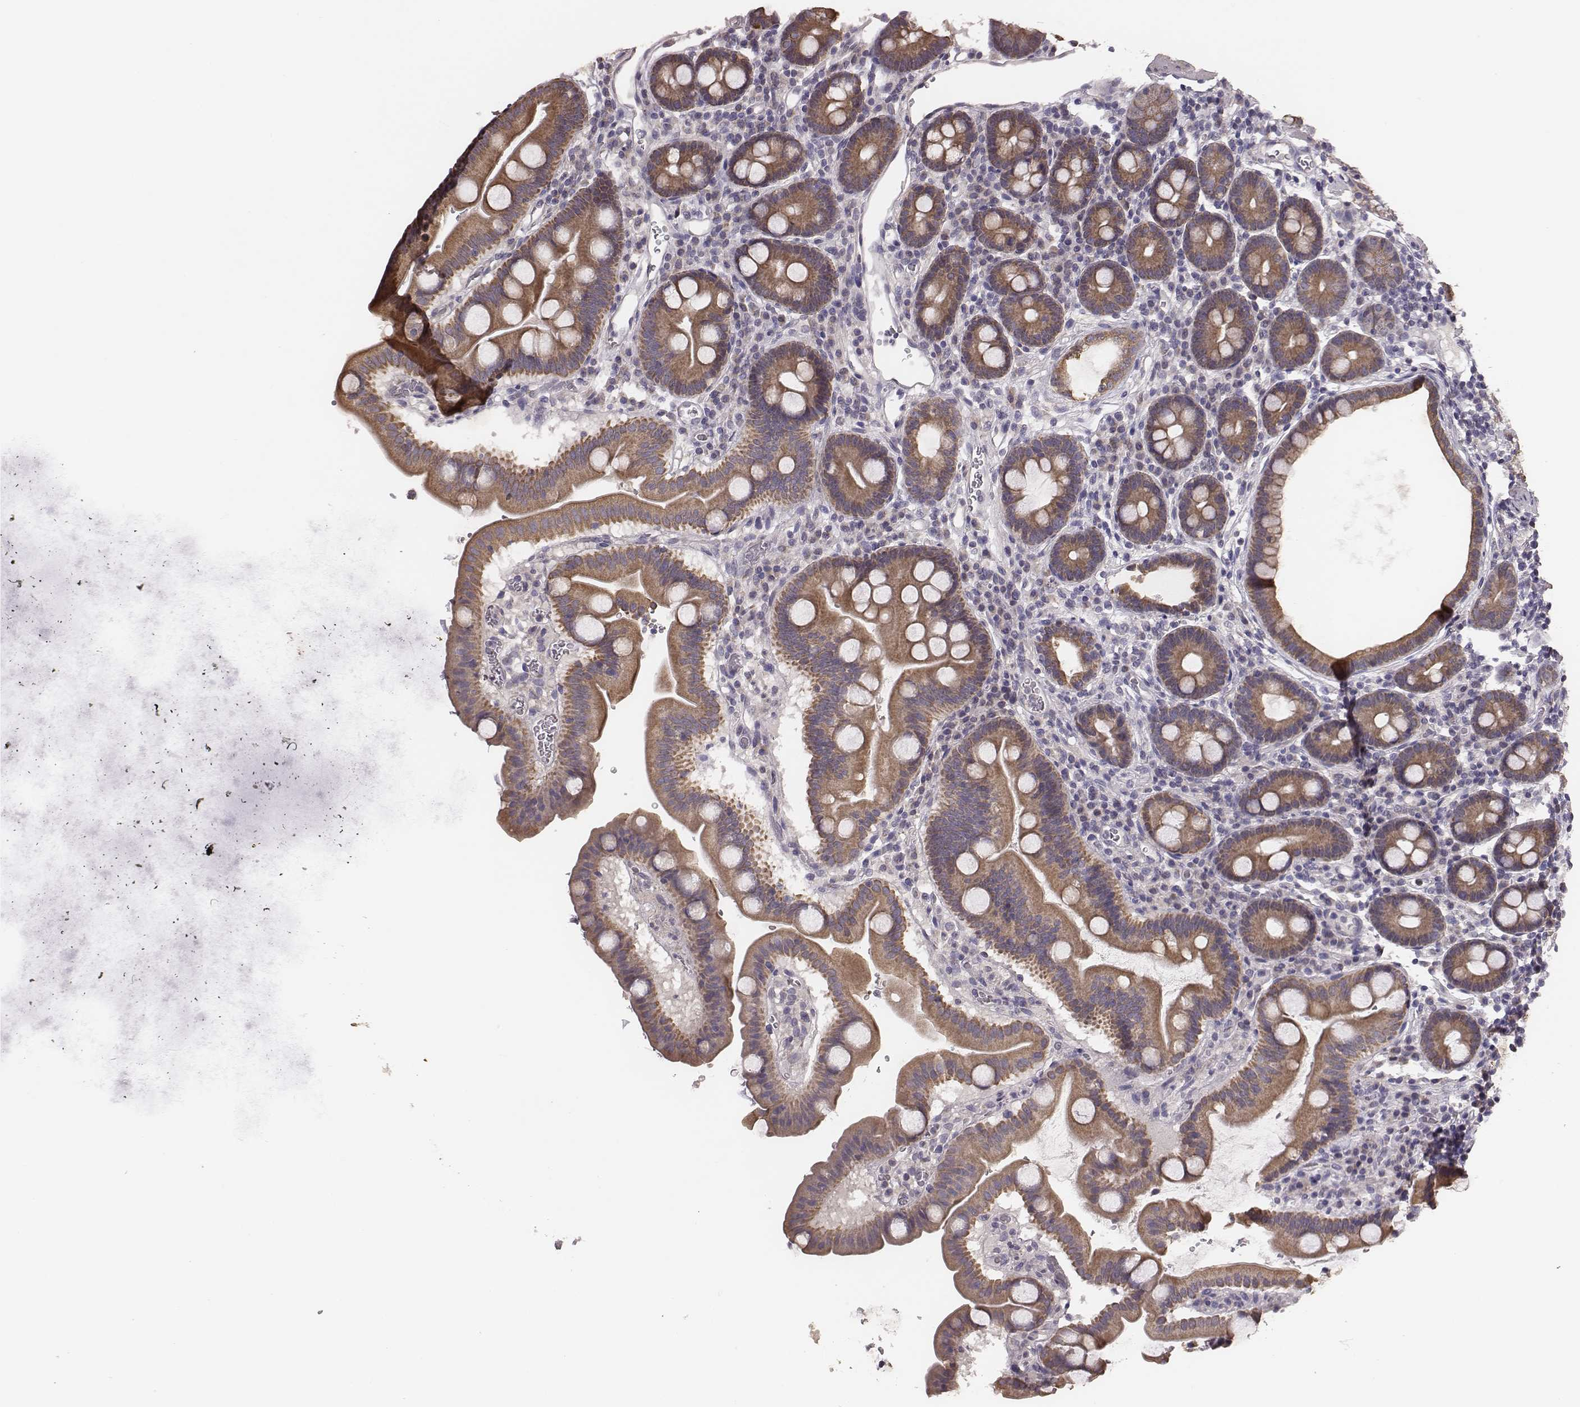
{"staining": {"intensity": "moderate", "quantity": ">75%", "location": "cytoplasmic/membranous"}, "tissue": "duodenum", "cell_type": "Glandular cells", "image_type": "normal", "snomed": [{"axis": "morphology", "description": "Normal tissue, NOS"}, {"axis": "topography", "description": "Duodenum"}], "caption": "Moderate cytoplasmic/membranous staining for a protein is identified in about >75% of glandular cells of normal duodenum using IHC.", "gene": "HAVCR1", "patient": {"sex": "male", "age": 59}}